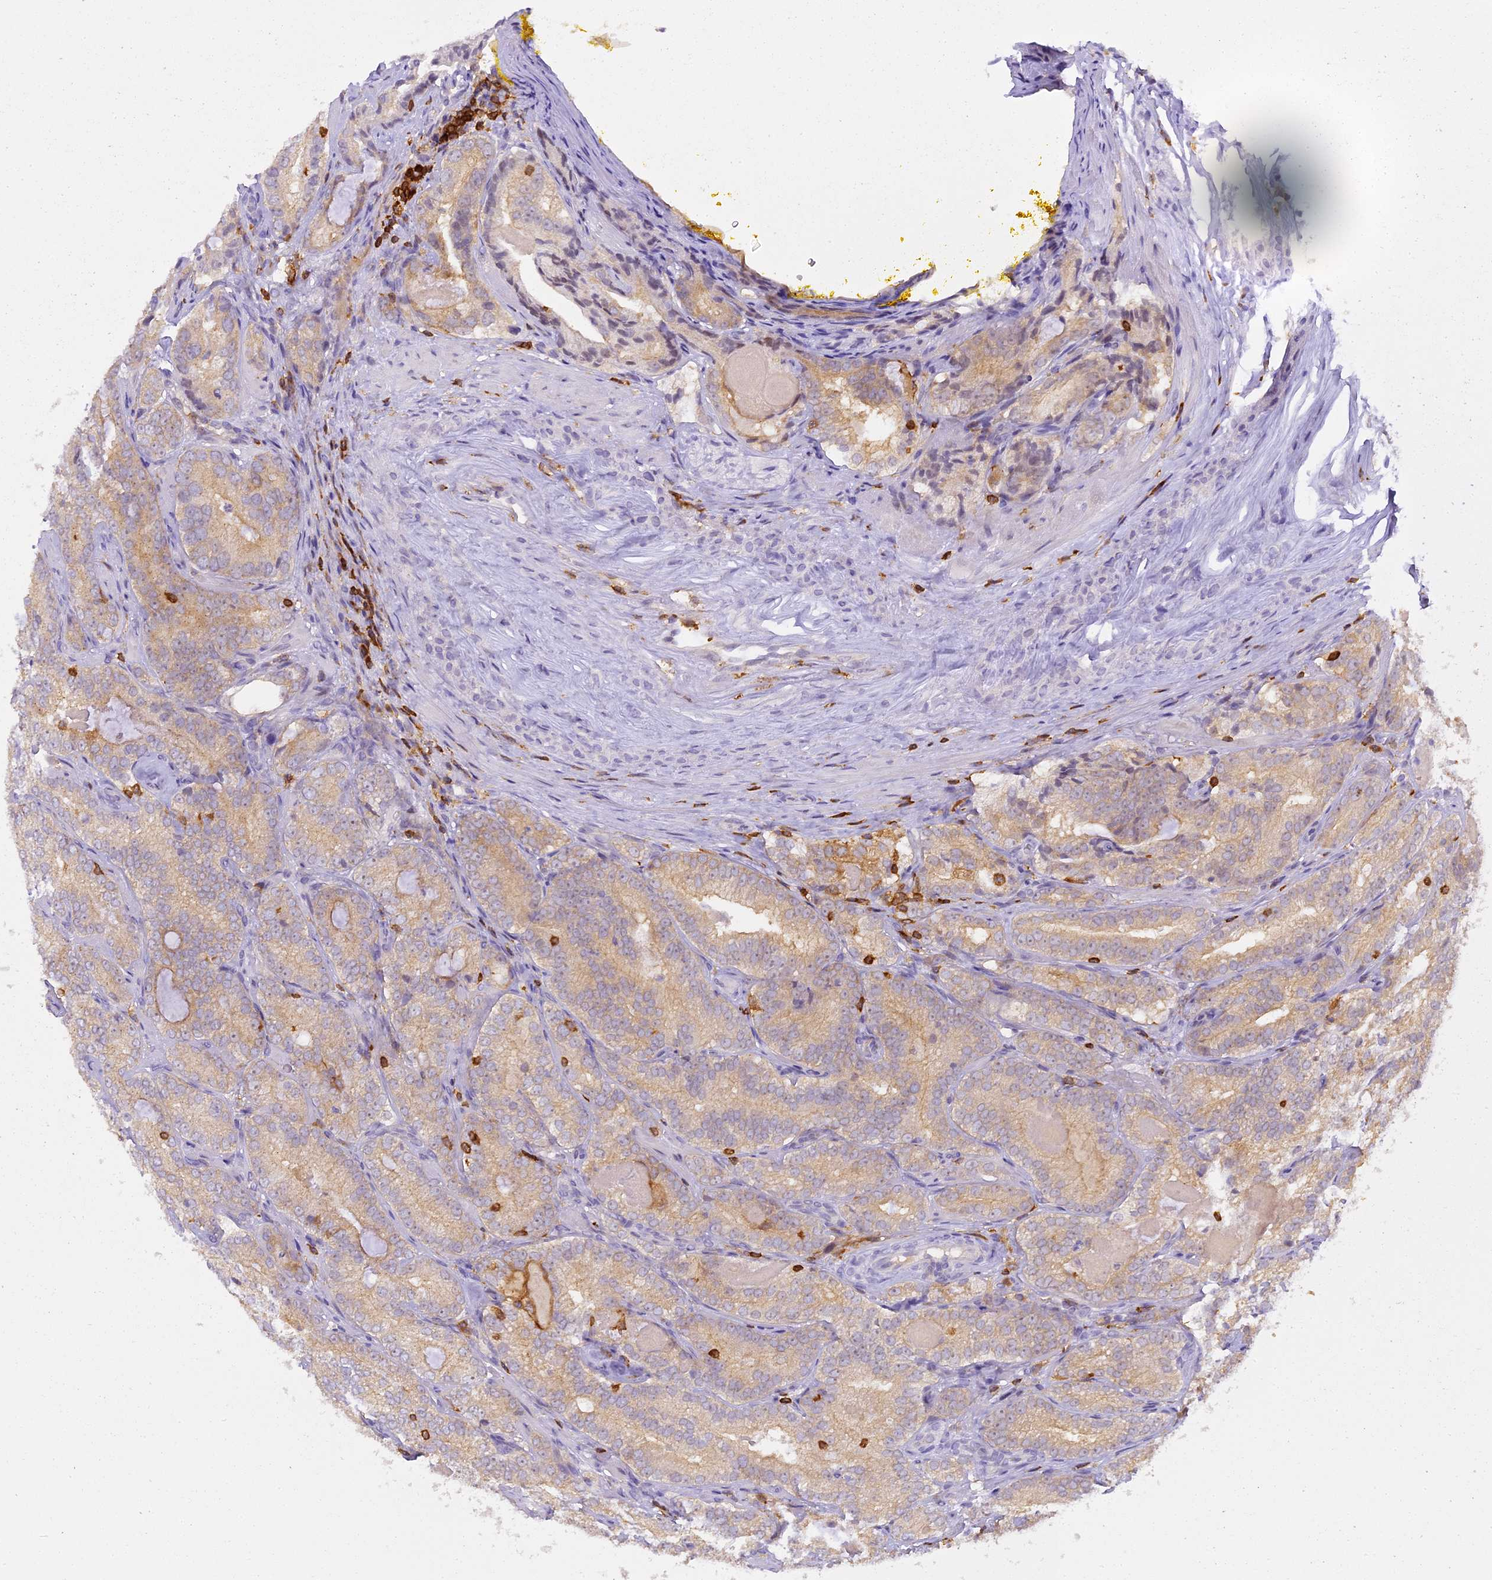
{"staining": {"intensity": "weak", "quantity": ">75%", "location": "cytoplasmic/membranous"}, "tissue": "prostate cancer", "cell_type": "Tumor cells", "image_type": "cancer", "snomed": [{"axis": "morphology", "description": "Adenocarcinoma, High grade"}, {"axis": "topography", "description": "Prostate"}], "caption": "Weak cytoplasmic/membranous positivity is seen in approximately >75% of tumor cells in prostate high-grade adenocarcinoma. The protein is shown in brown color, while the nuclei are stained blue.", "gene": "FYB1", "patient": {"sex": "male", "age": 57}}